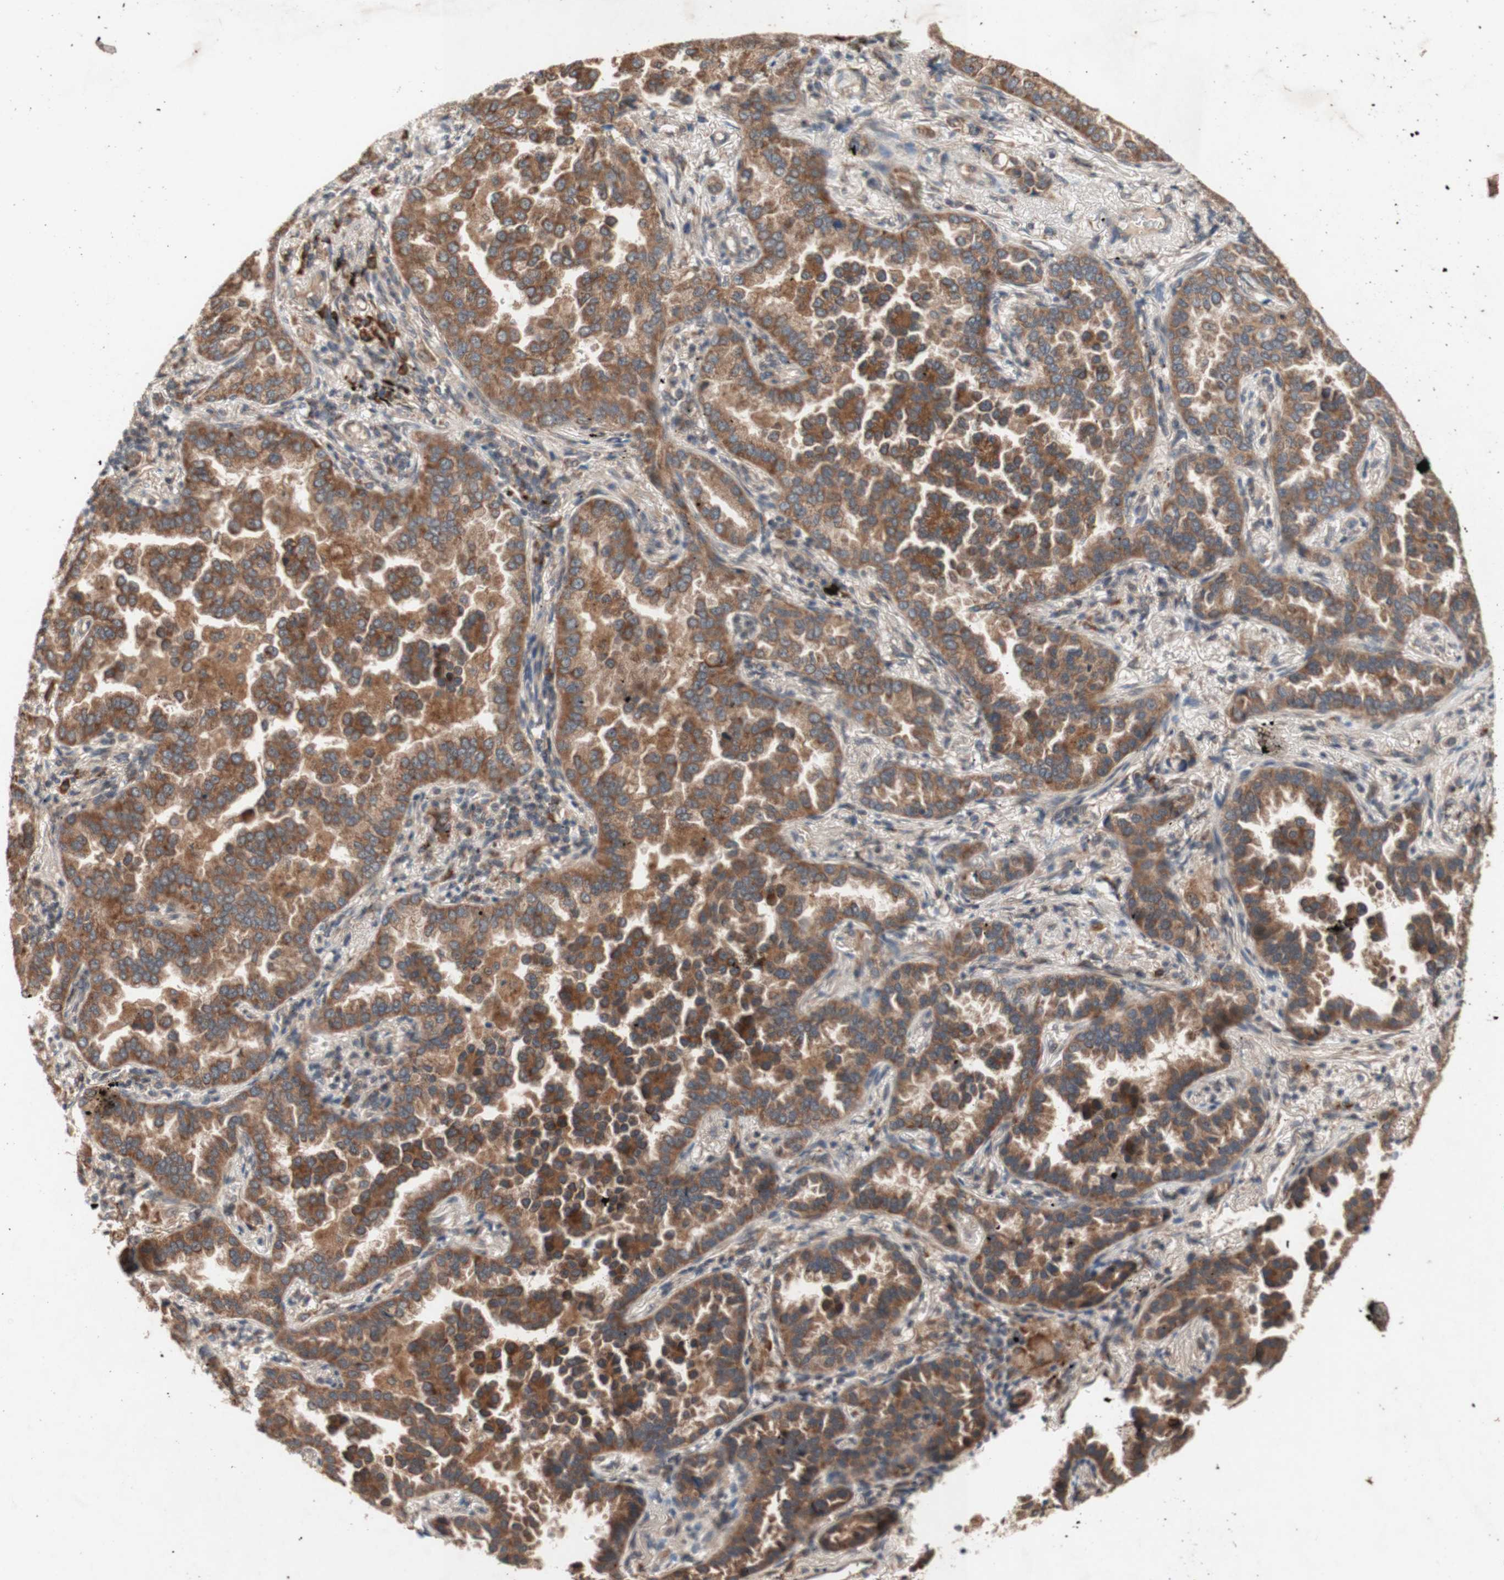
{"staining": {"intensity": "strong", "quantity": ">75%", "location": "cytoplasmic/membranous"}, "tissue": "lung cancer", "cell_type": "Tumor cells", "image_type": "cancer", "snomed": [{"axis": "morphology", "description": "Normal tissue, NOS"}, {"axis": "morphology", "description": "Adenocarcinoma, NOS"}, {"axis": "topography", "description": "Lung"}], "caption": "Adenocarcinoma (lung) stained for a protein displays strong cytoplasmic/membranous positivity in tumor cells.", "gene": "DDOST", "patient": {"sex": "male", "age": 59}}